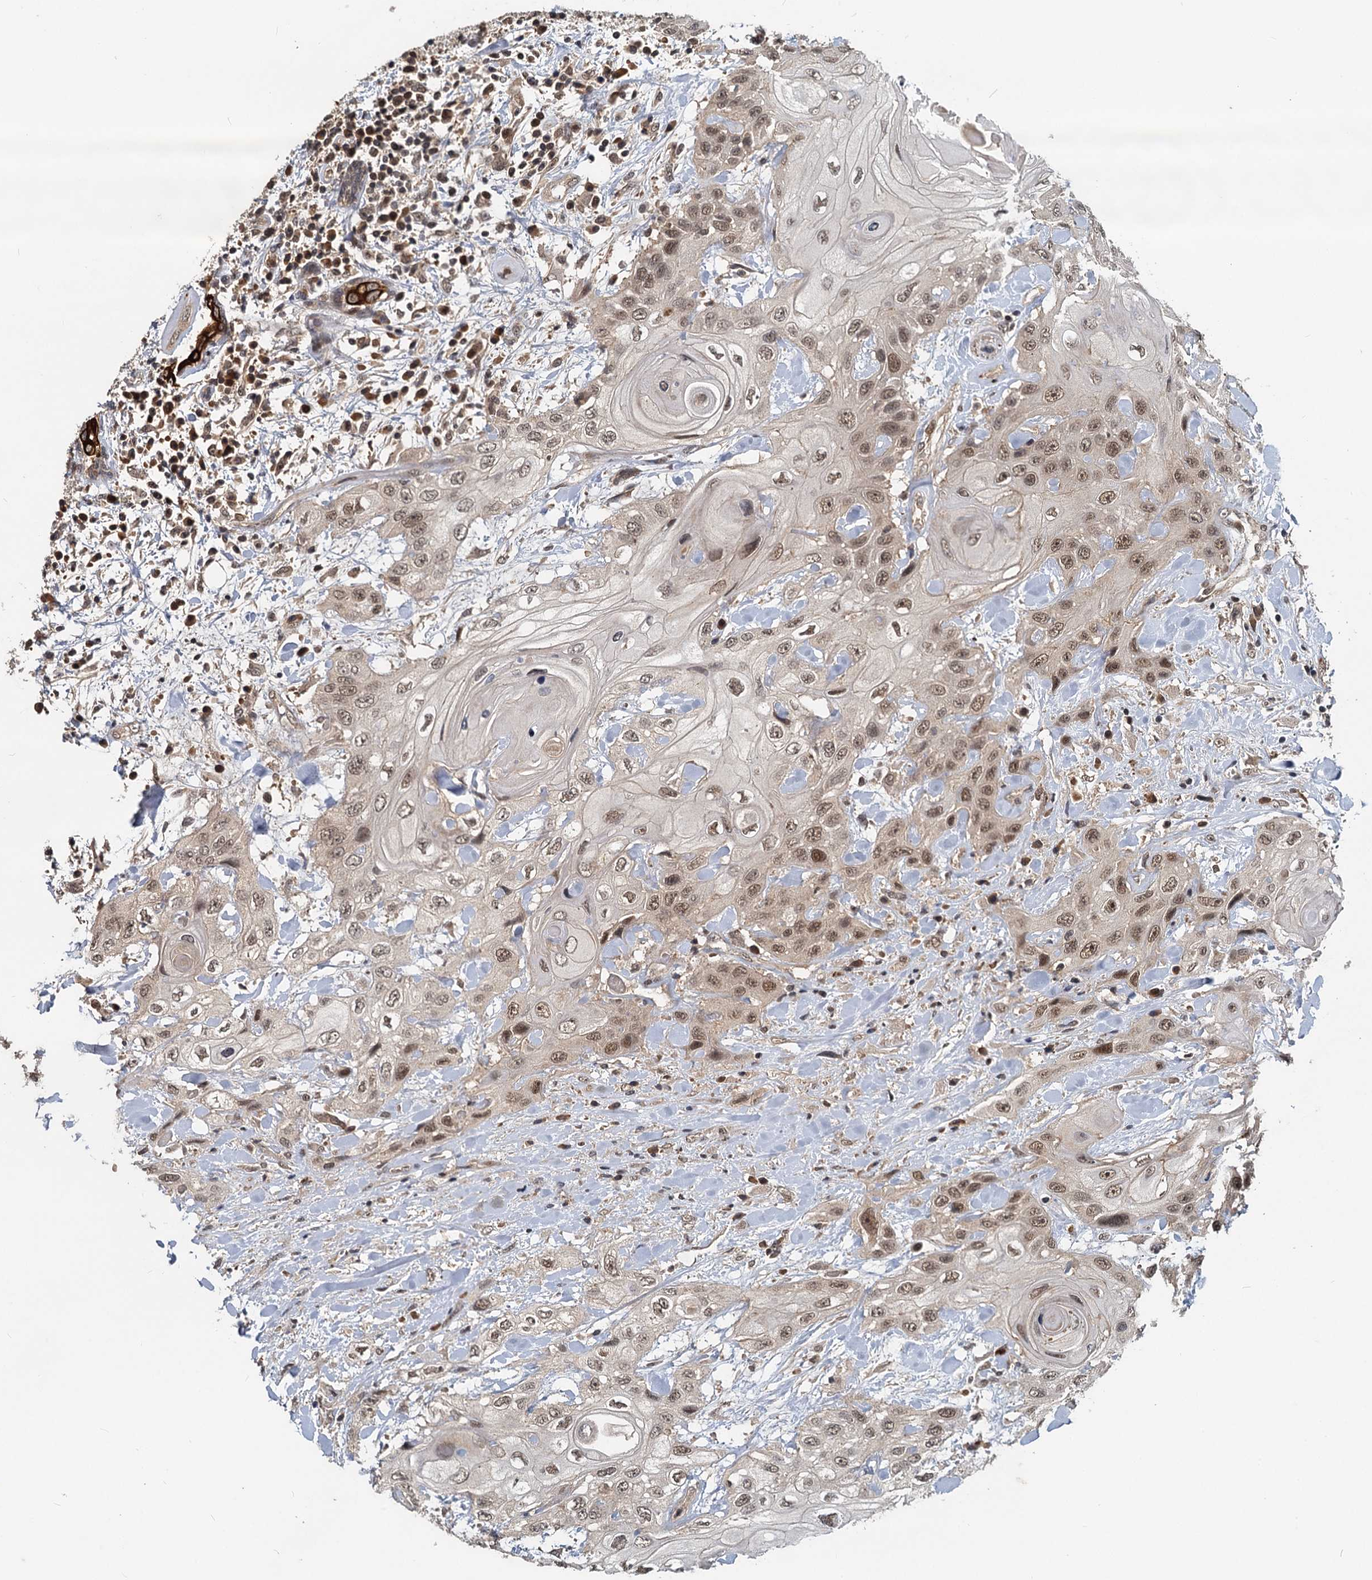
{"staining": {"intensity": "moderate", "quantity": ">75%", "location": "nuclear"}, "tissue": "head and neck cancer", "cell_type": "Tumor cells", "image_type": "cancer", "snomed": [{"axis": "morphology", "description": "Squamous cell carcinoma, NOS"}, {"axis": "topography", "description": "Head-Neck"}], "caption": "A brown stain highlights moderate nuclear positivity of a protein in head and neck cancer tumor cells.", "gene": "RITA1", "patient": {"sex": "female", "age": 43}}